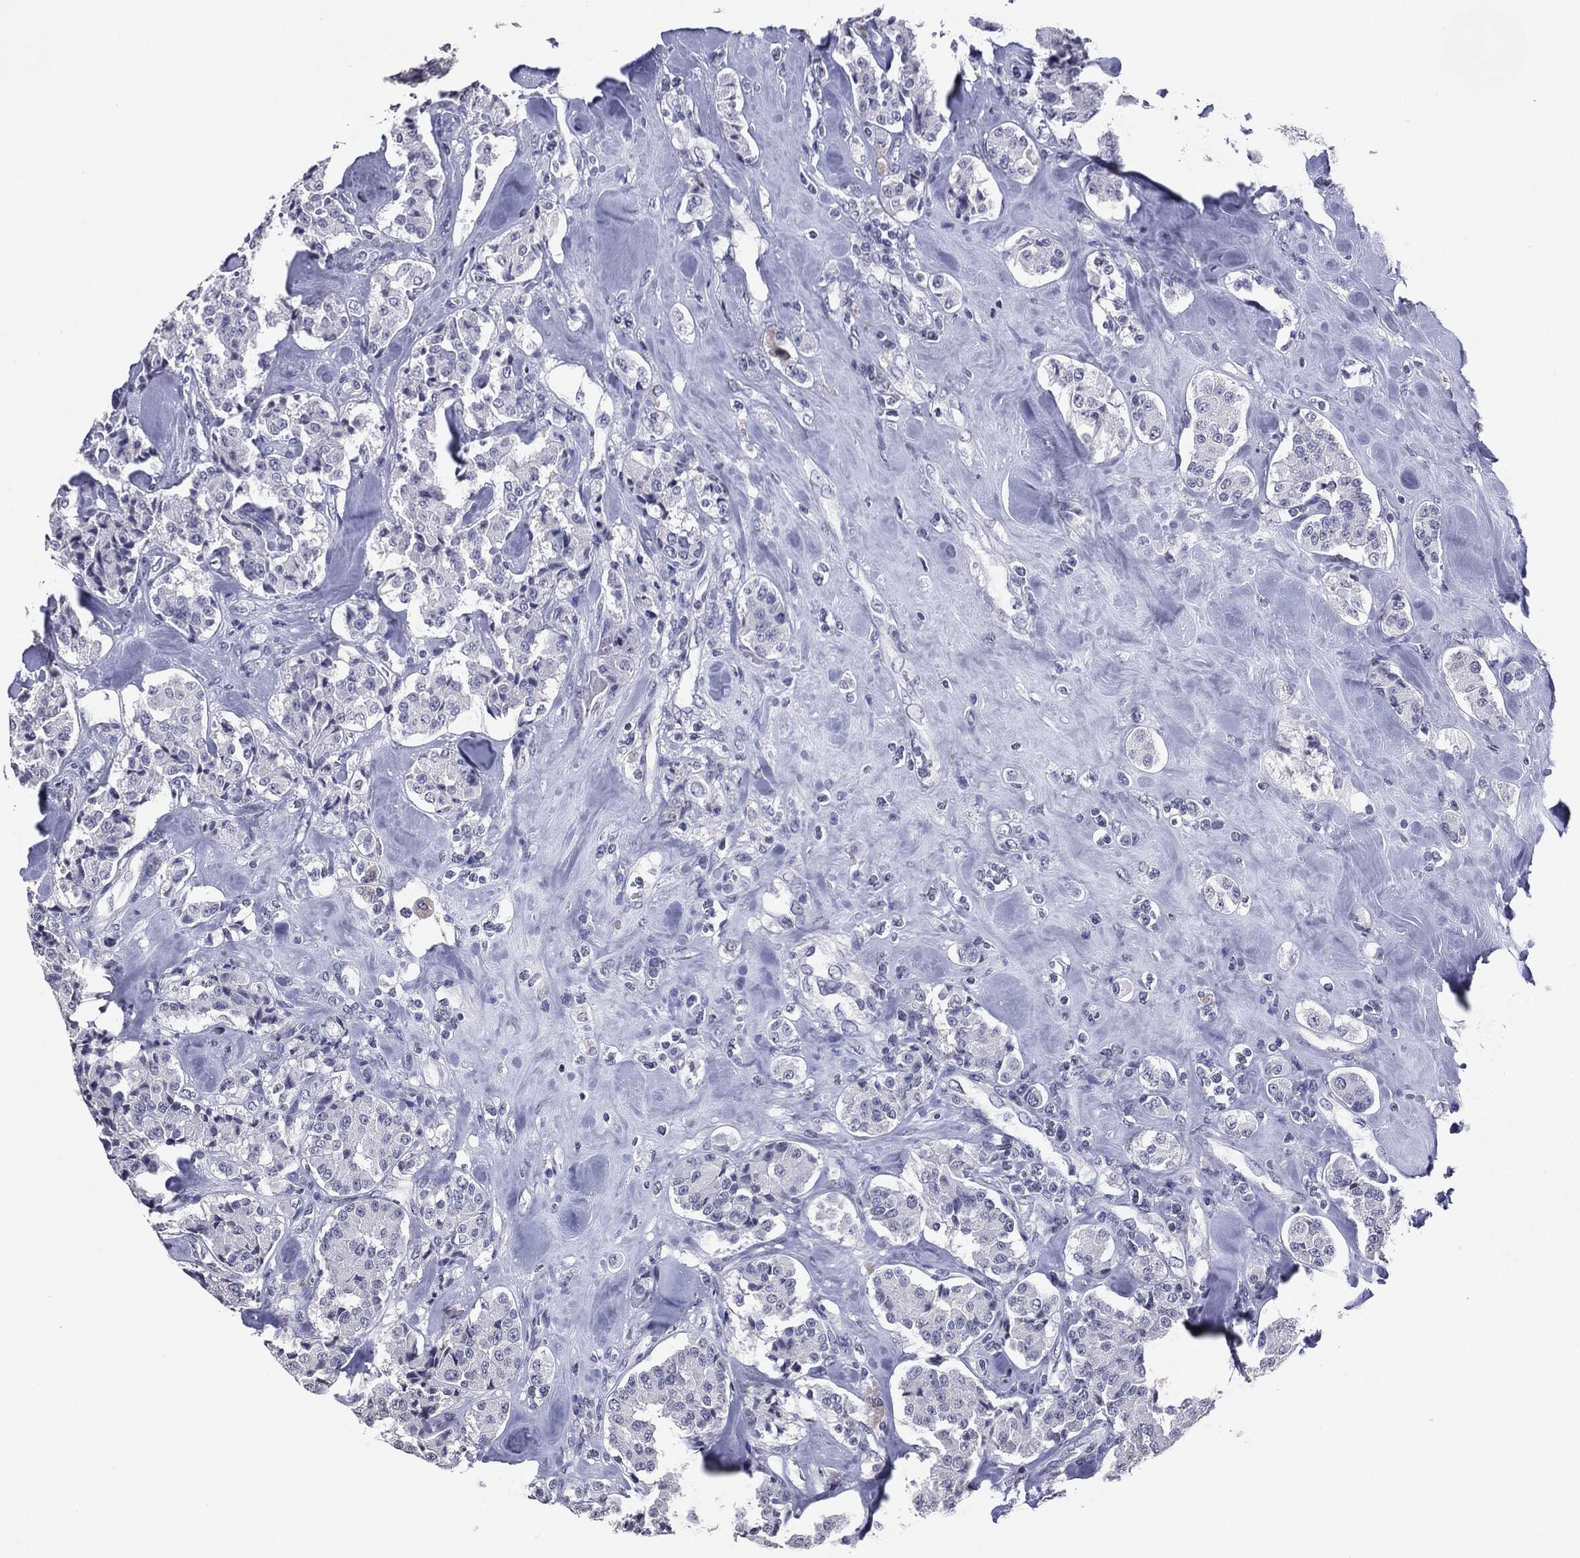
{"staining": {"intensity": "negative", "quantity": "none", "location": "none"}, "tissue": "carcinoid", "cell_type": "Tumor cells", "image_type": "cancer", "snomed": [{"axis": "morphology", "description": "Carcinoid, malignant, NOS"}, {"axis": "topography", "description": "Pancreas"}], "caption": "Immunohistochemical staining of malignant carcinoid exhibits no significant expression in tumor cells. Nuclei are stained in blue.", "gene": "SERPINB4", "patient": {"sex": "male", "age": 41}}